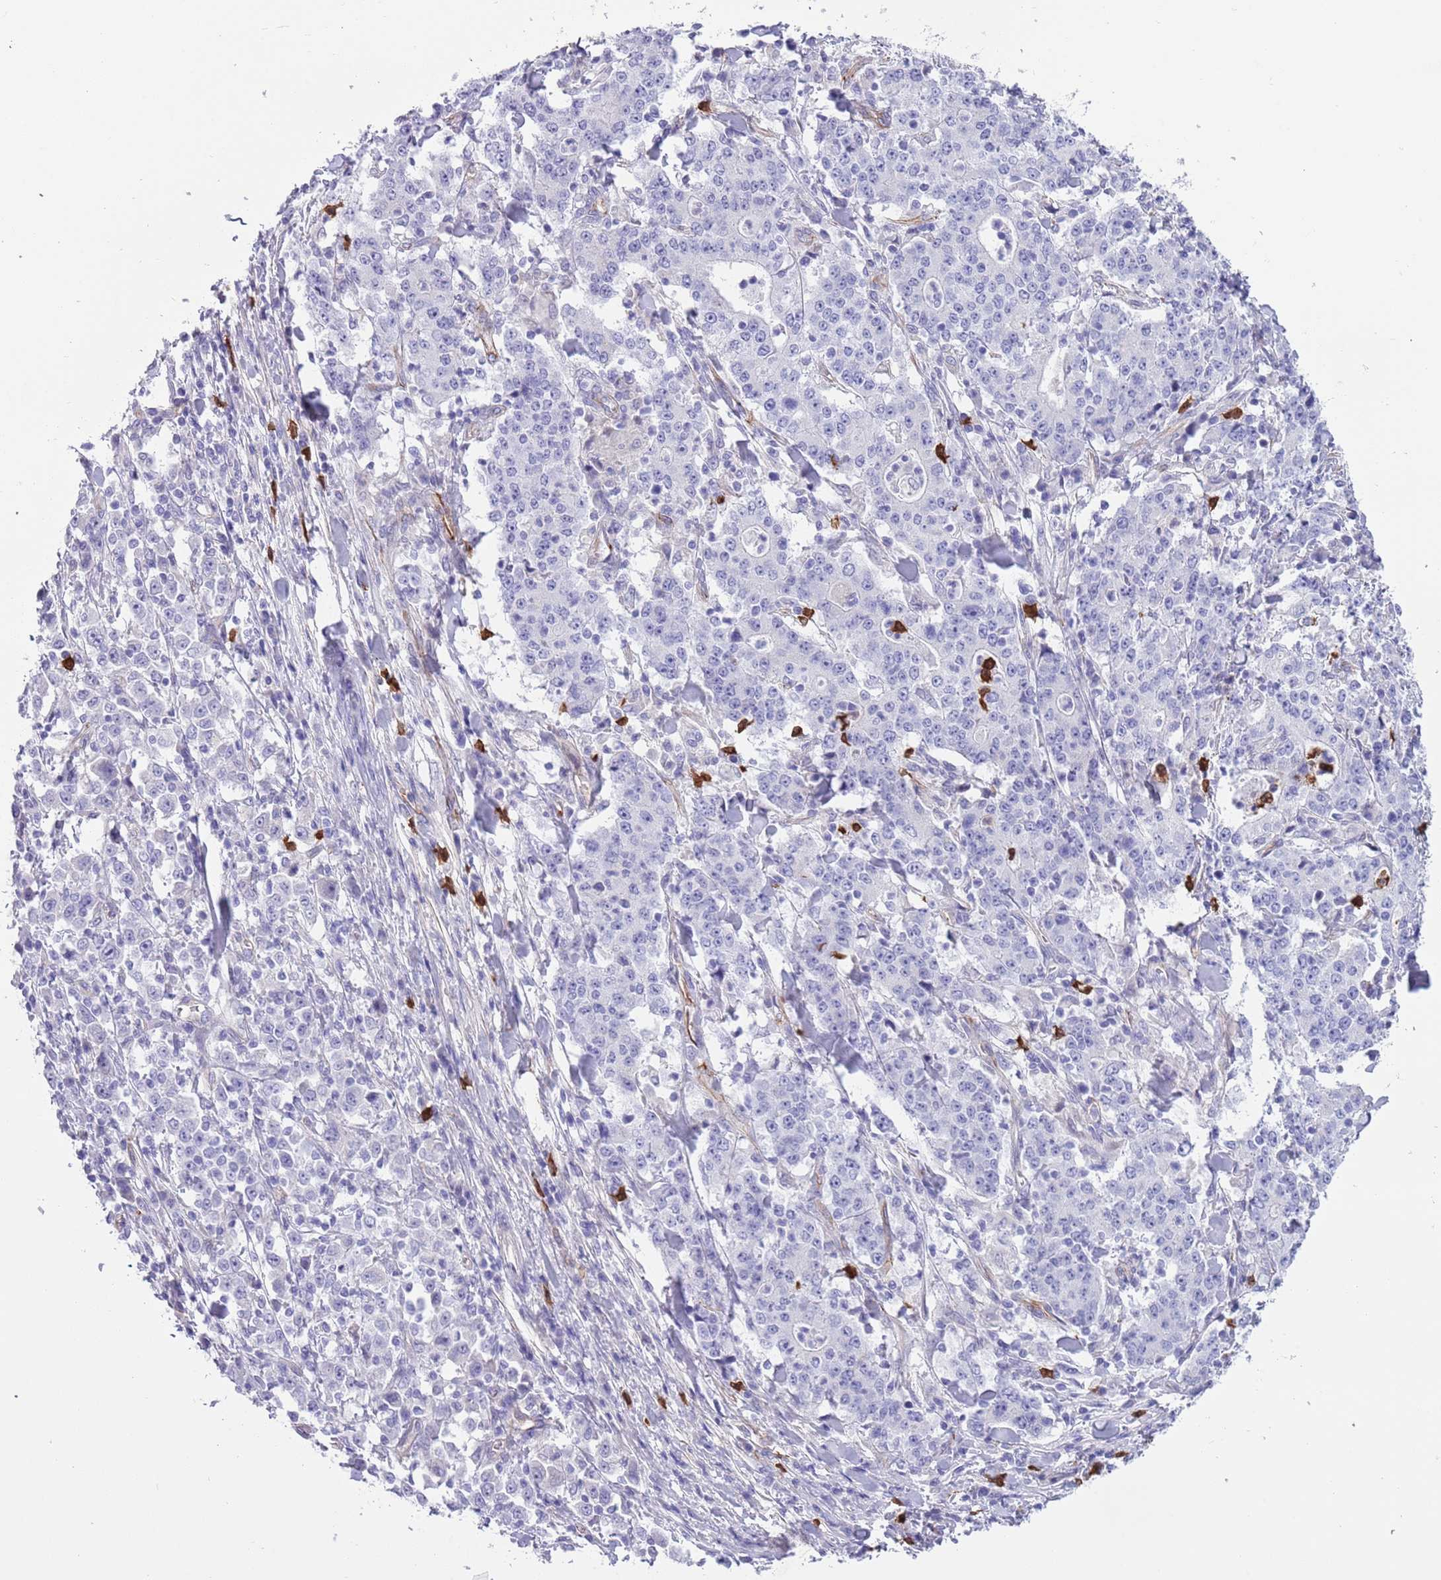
{"staining": {"intensity": "negative", "quantity": "none", "location": "none"}, "tissue": "stomach cancer", "cell_type": "Tumor cells", "image_type": "cancer", "snomed": [{"axis": "morphology", "description": "Normal tissue, NOS"}, {"axis": "morphology", "description": "Adenocarcinoma, NOS"}, {"axis": "topography", "description": "Stomach, upper"}, {"axis": "topography", "description": "Stomach"}], "caption": "Image shows no significant protein positivity in tumor cells of adenocarcinoma (stomach).", "gene": "TSGA13", "patient": {"sex": "male", "age": 59}}